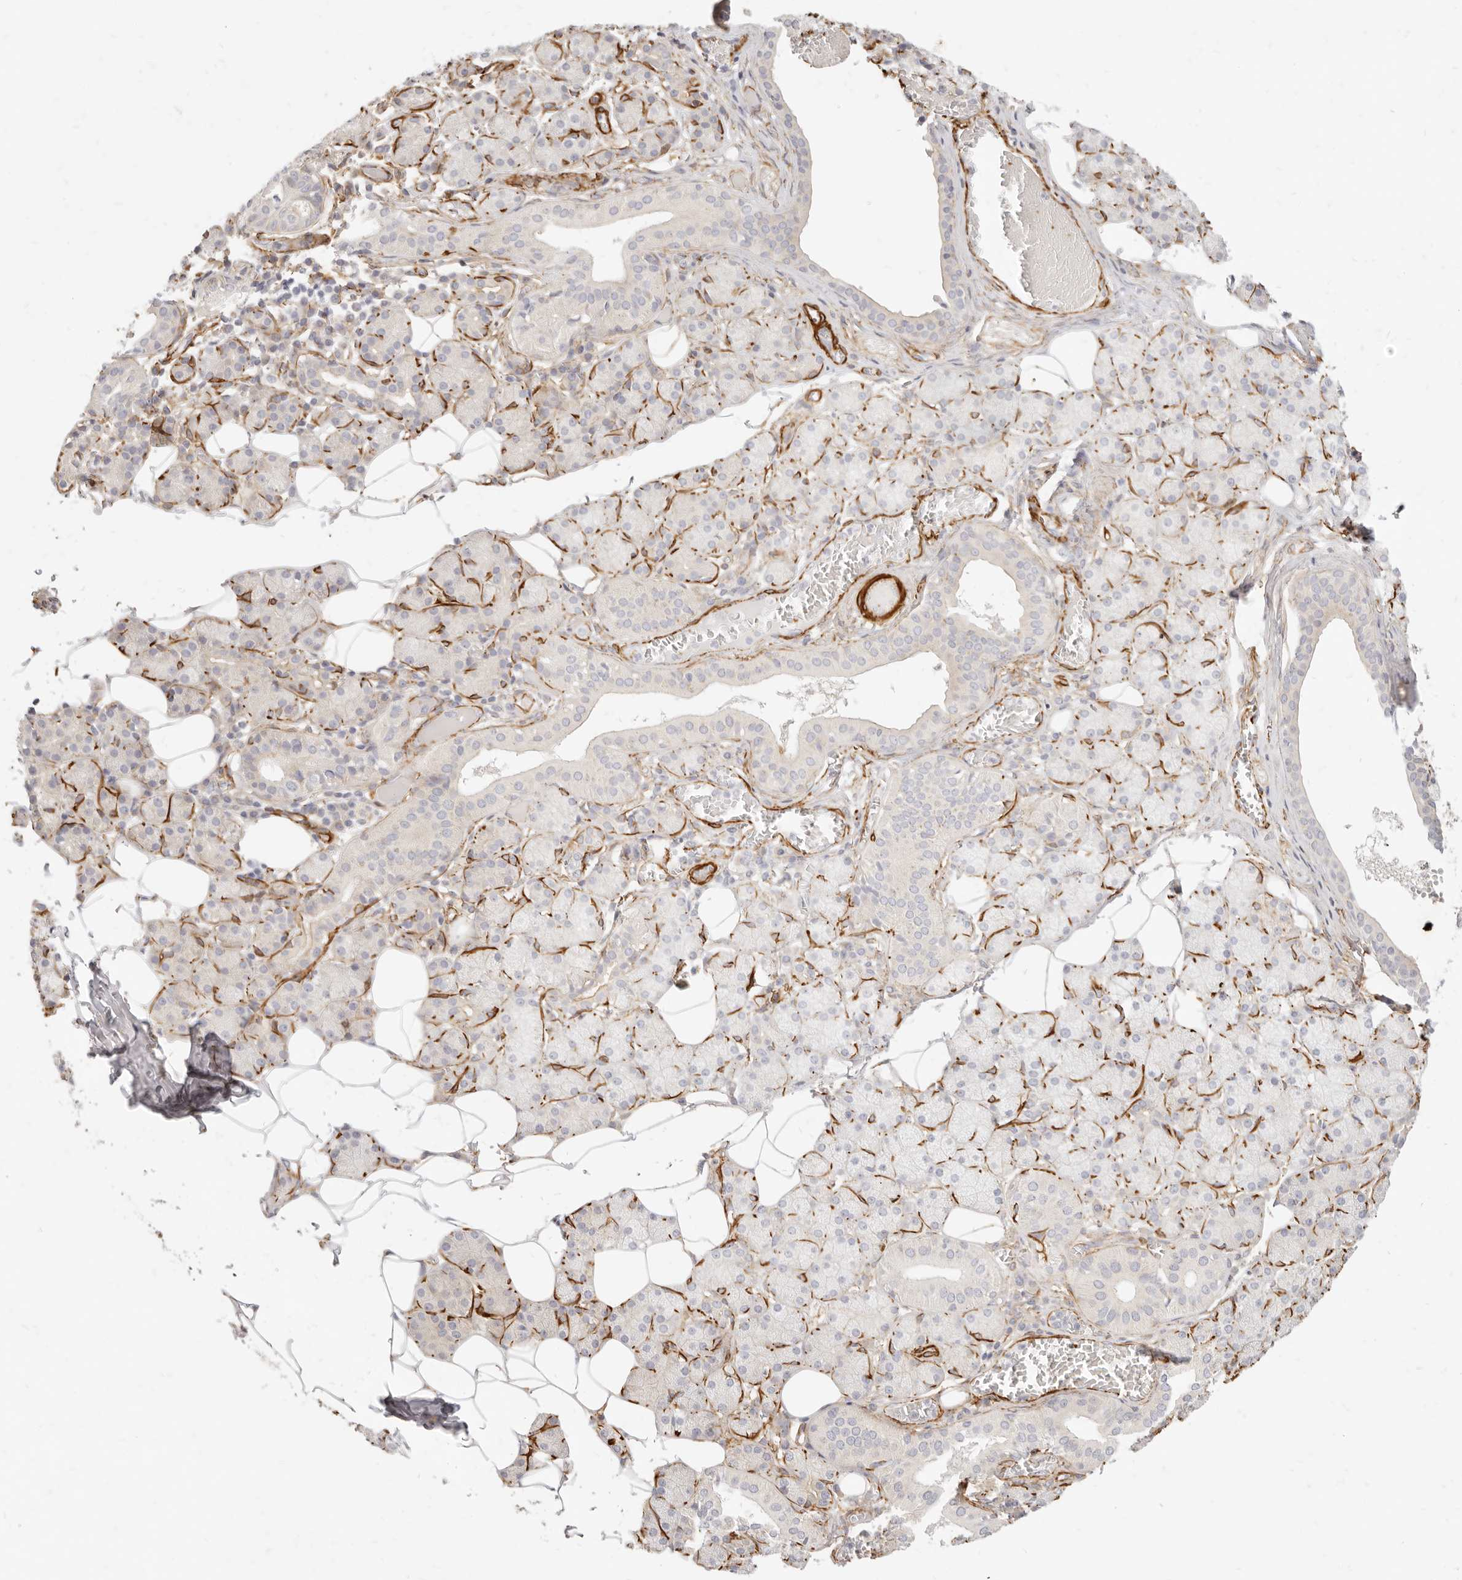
{"staining": {"intensity": "negative", "quantity": "none", "location": "none"}, "tissue": "salivary gland", "cell_type": "Glandular cells", "image_type": "normal", "snomed": [{"axis": "morphology", "description": "Normal tissue, NOS"}, {"axis": "topography", "description": "Salivary gland"}], "caption": "This is a image of immunohistochemistry (IHC) staining of benign salivary gland, which shows no staining in glandular cells. (DAB IHC, high magnification).", "gene": "TMTC2", "patient": {"sex": "female", "age": 33}}